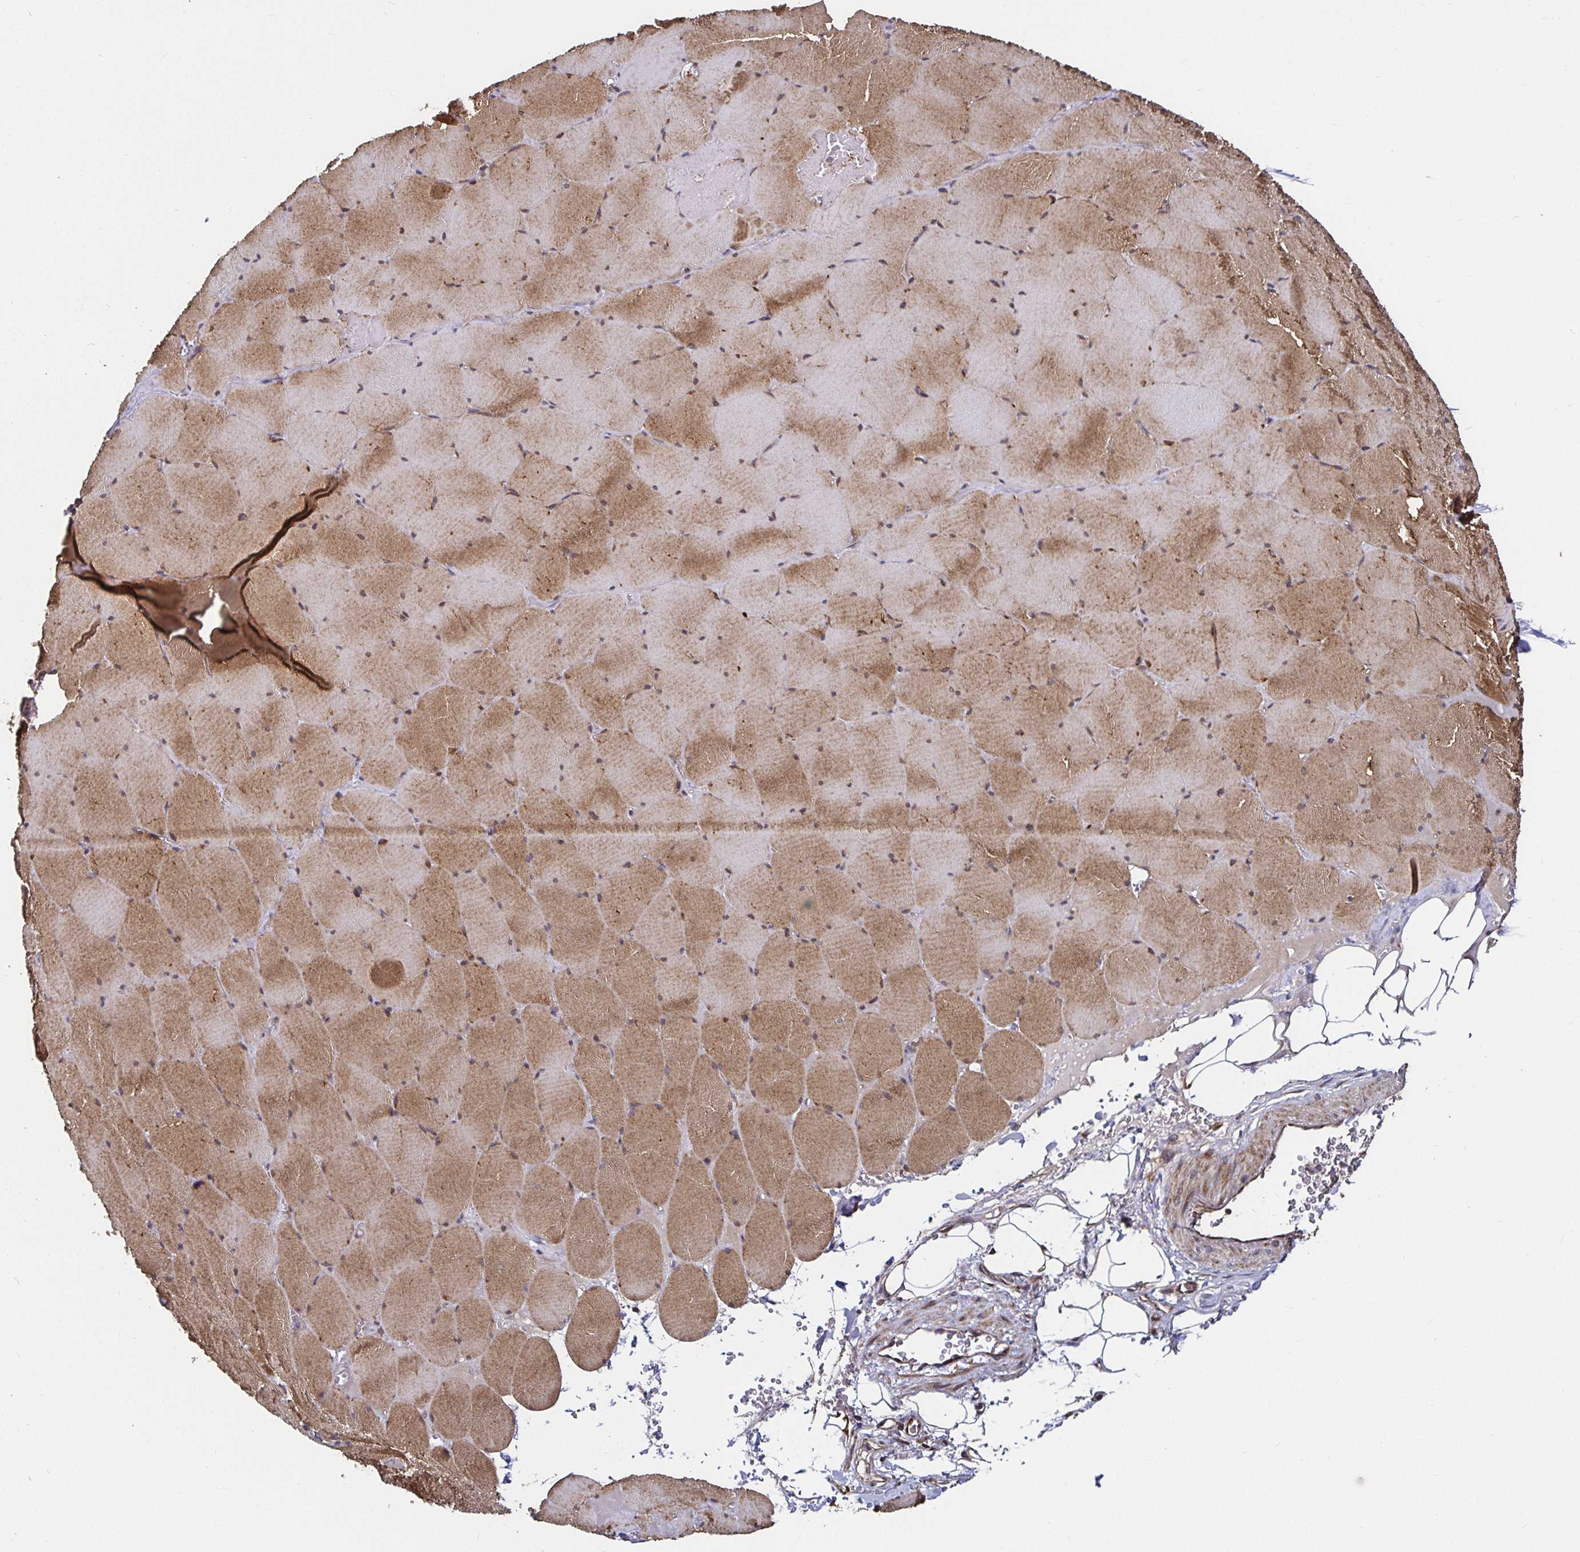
{"staining": {"intensity": "moderate", "quantity": ">75%", "location": "cytoplasmic/membranous,nuclear"}, "tissue": "skeletal muscle", "cell_type": "Myocytes", "image_type": "normal", "snomed": [{"axis": "morphology", "description": "Normal tissue, NOS"}, {"axis": "topography", "description": "Skeletal muscle"}, {"axis": "topography", "description": "Head-Neck"}], "caption": "Immunohistochemistry (DAB) staining of benign human skeletal muscle shows moderate cytoplasmic/membranous,nuclear protein positivity in approximately >75% of myocytes.", "gene": "MLST8", "patient": {"sex": "male", "age": 66}}